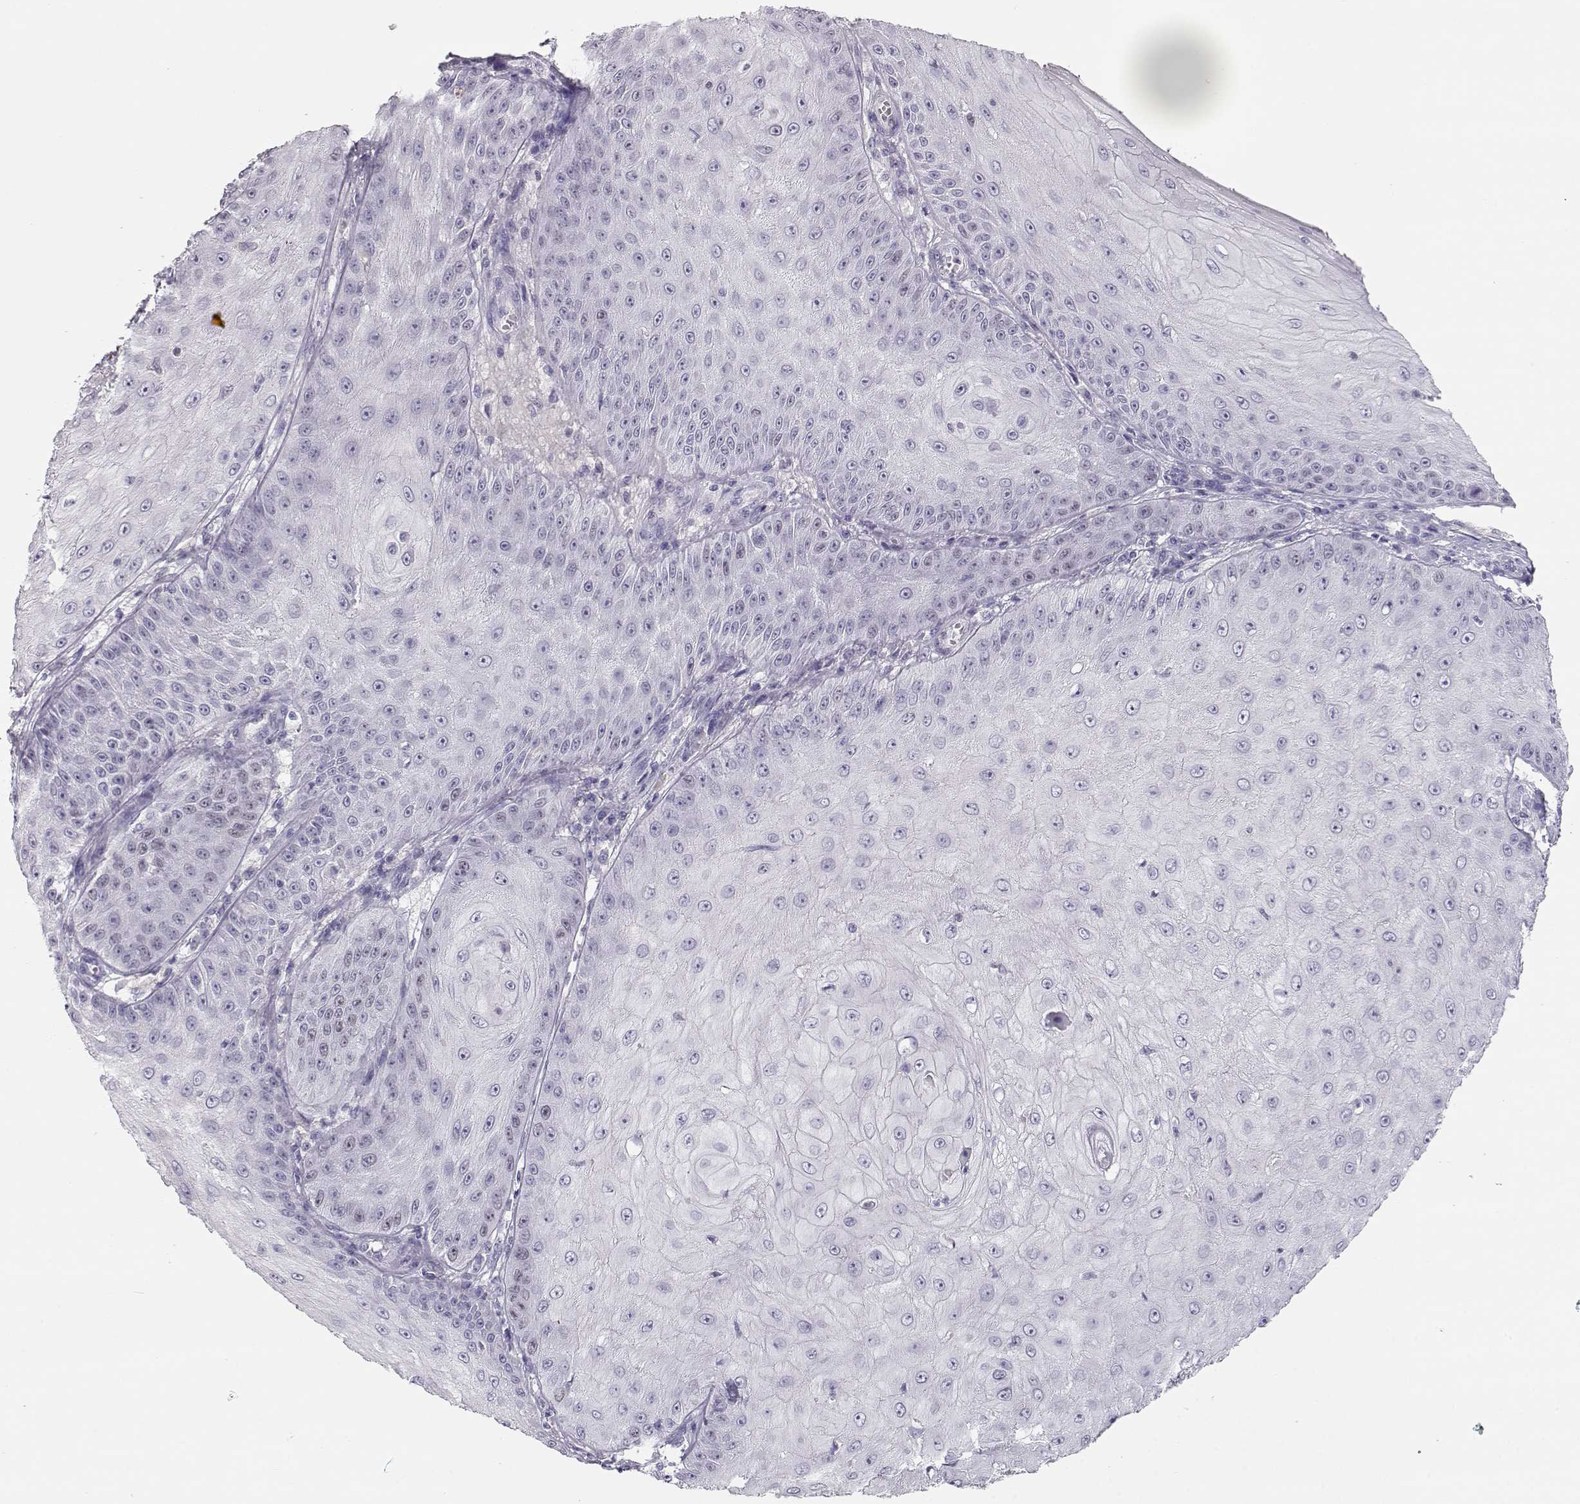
{"staining": {"intensity": "weak", "quantity": "<25%", "location": "nuclear"}, "tissue": "skin cancer", "cell_type": "Tumor cells", "image_type": "cancer", "snomed": [{"axis": "morphology", "description": "Squamous cell carcinoma, NOS"}, {"axis": "topography", "description": "Skin"}], "caption": "Immunohistochemistry (IHC) of squamous cell carcinoma (skin) exhibits no expression in tumor cells.", "gene": "OPN5", "patient": {"sex": "male", "age": 70}}